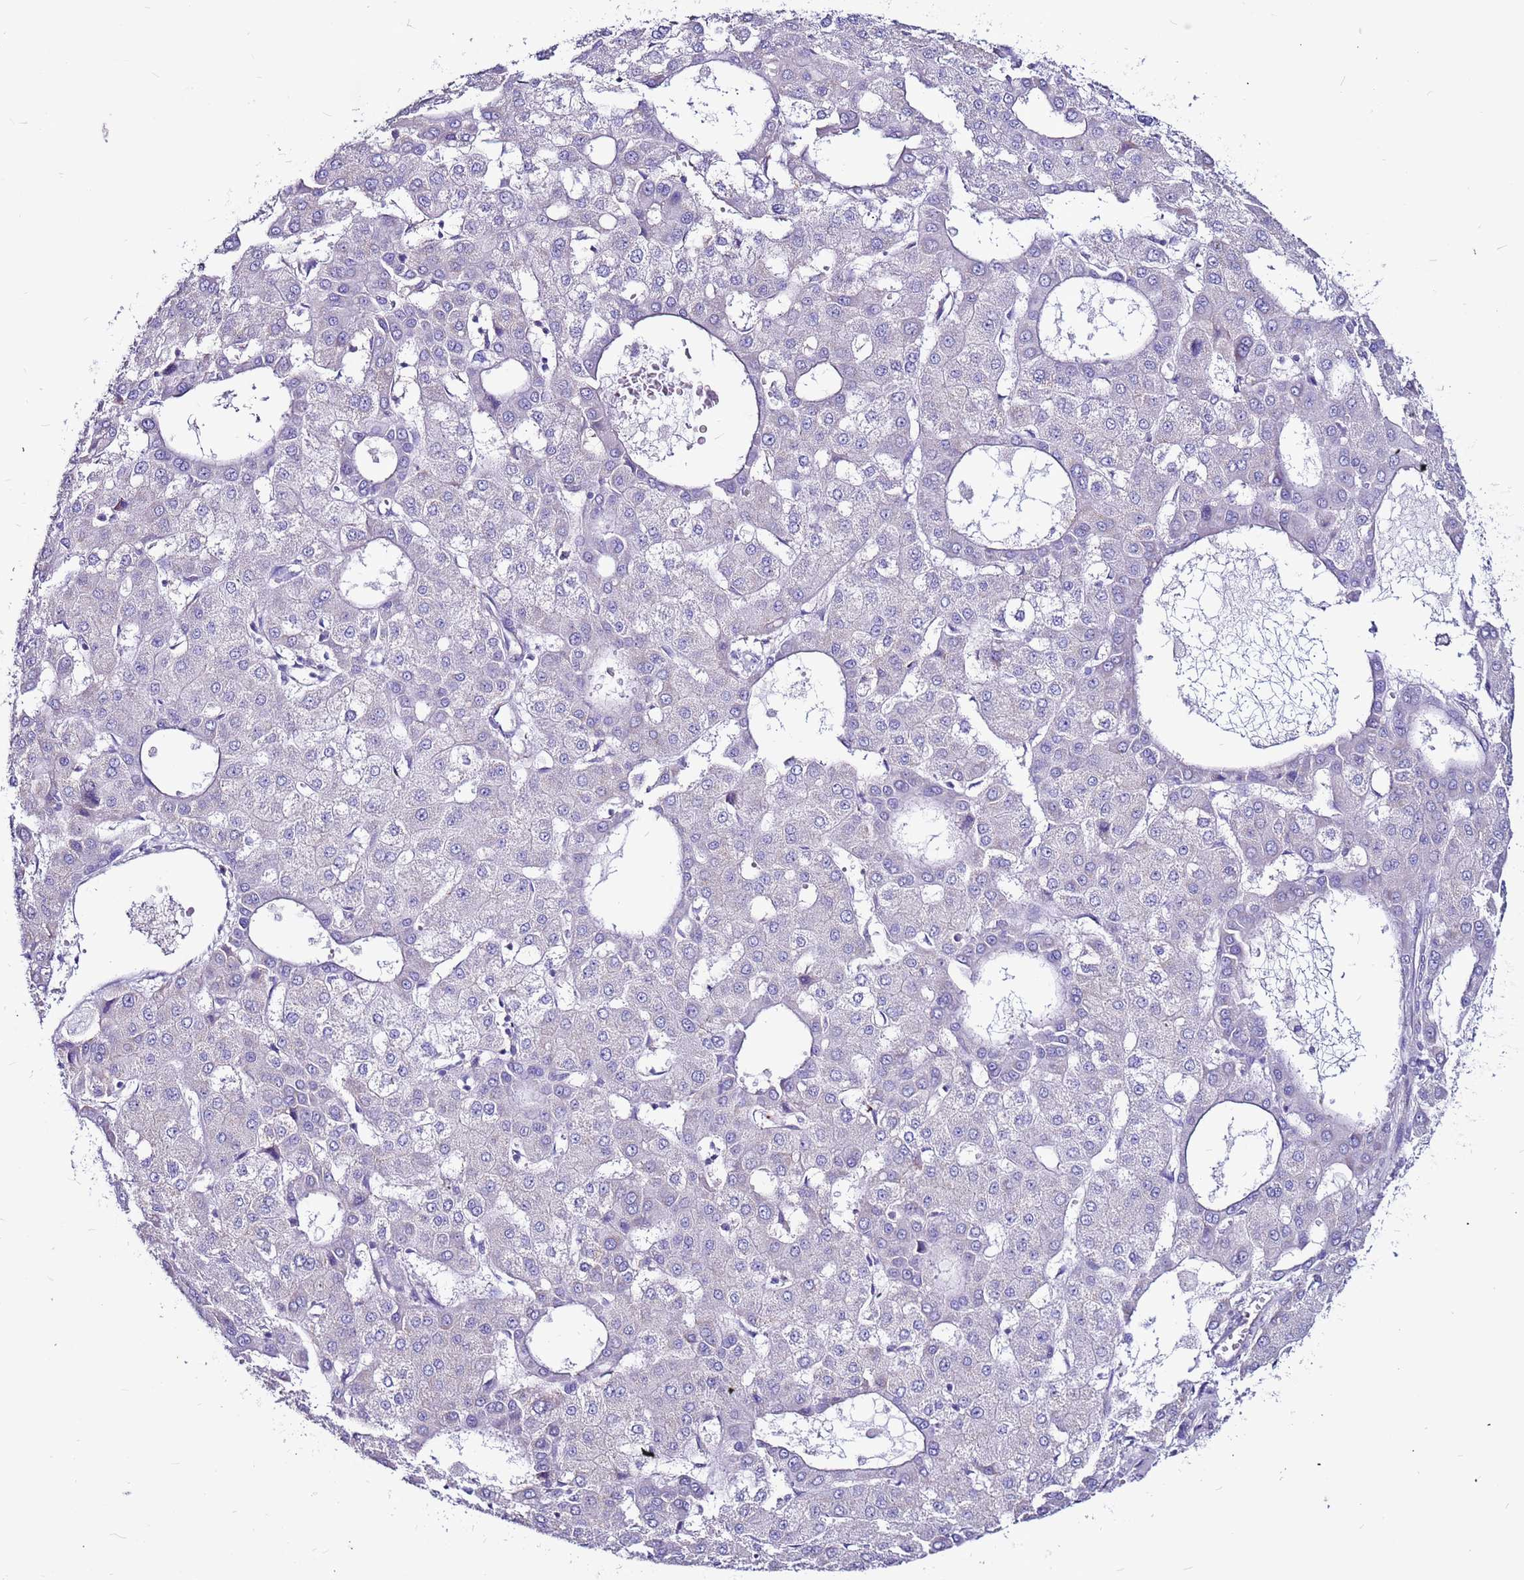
{"staining": {"intensity": "negative", "quantity": "none", "location": "none"}, "tissue": "liver cancer", "cell_type": "Tumor cells", "image_type": "cancer", "snomed": [{"axis": "morphology", "description": "Carcinoma, Hepatocellular, NOS"}, {"axis": "topography", "description": "Liver"}], "caption": "IHC micrograph of neoplastic tissue: liver hepatocellular carcinoma stained with DAB reveals no significant protein expression in tumor cells.", "gene": "SLC44A3", "patient": {"sex": "male", "age": 47}}